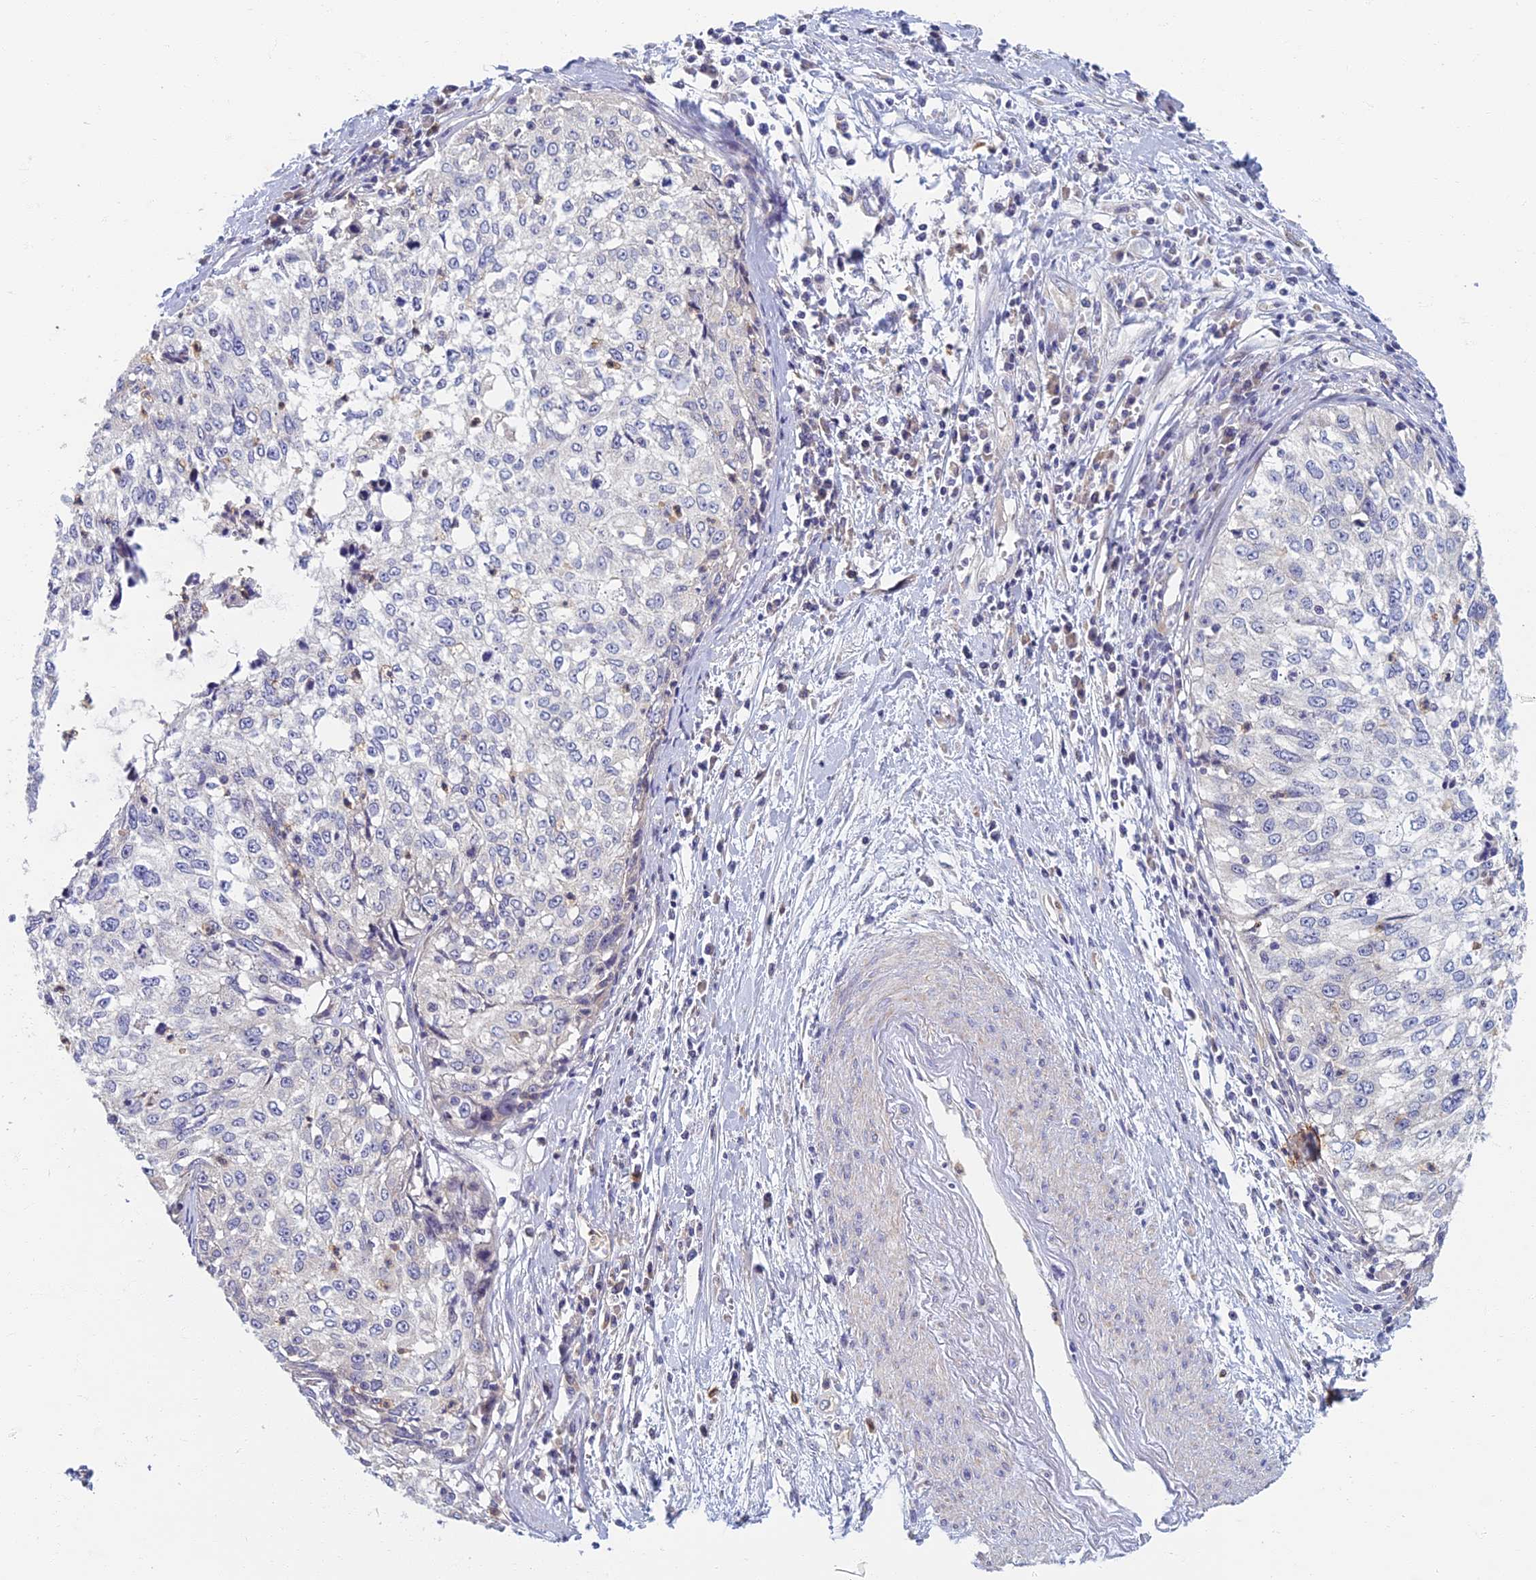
{"staining": {"intensity": "negative", "quantity": "none", "location": "none"}, "tissue": "cervical cancer", "cell_type": "Tumor cells", "image_type": "cancer", "snomed": [{"axis": "morphology", "description": "Squamous cell carcinoma, NOS"}, {"axis": "topography", "description": "Cervix"}], "caption": "High power microscopy photomicrograph of an IHC photomicrograph of cervical cancer (squamous cell carcinoma), revealing no significant expression in tumor cells. The staining is performed using DAB (3,3'-diaminobenzidine) brown chromogen with nuclei counter-stained in using hematoxylin.", "gene": "SOGA1", "patient": {"sex": "female", "age": 57}}